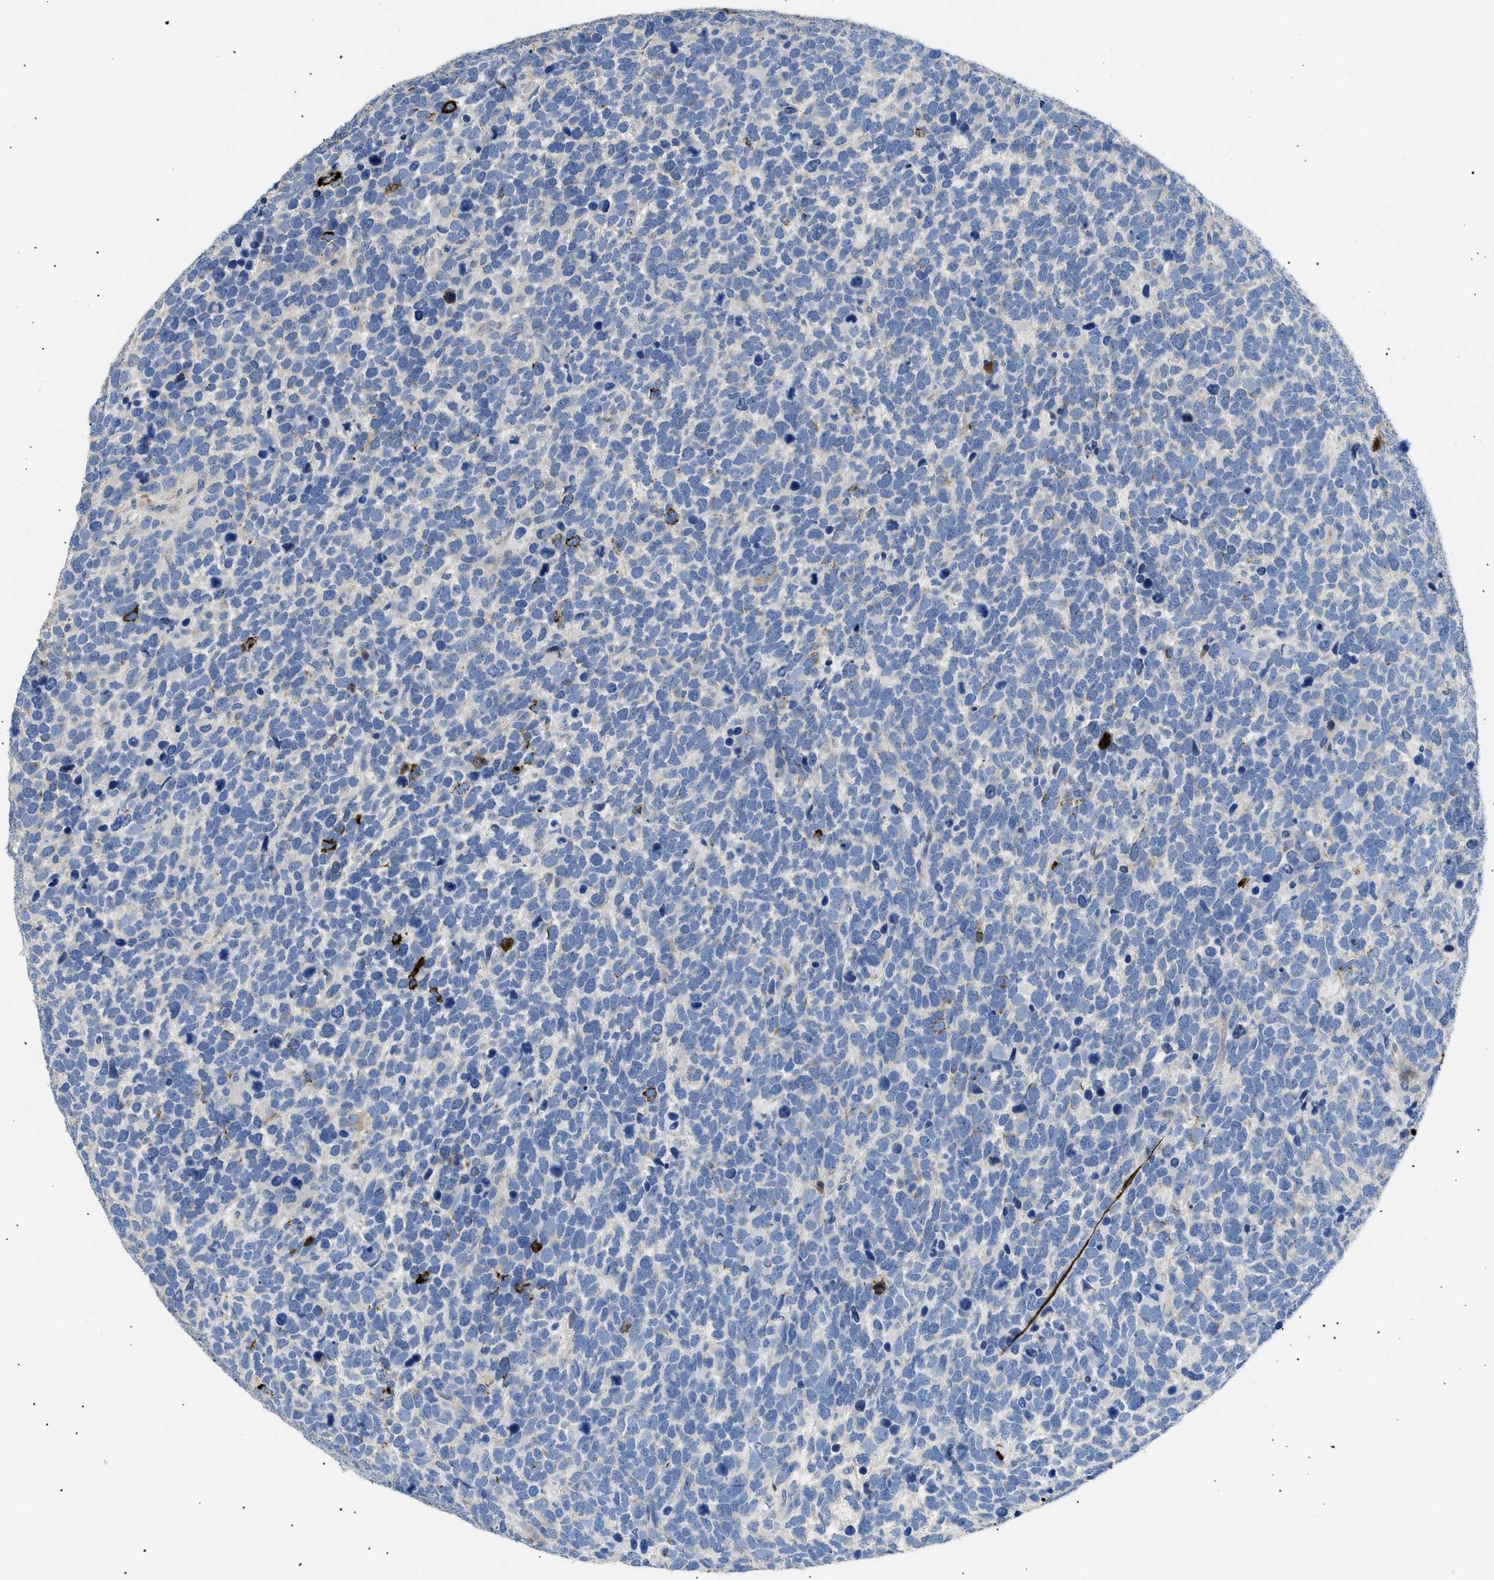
{"staining": {"intensity": "negative", "quantity": "none", "location": "none"}, "tissue": "urothelial cancer", "cell_type": "Tumor cells", "image_type": "cancer", "snomed": [{"axis": "morphology", "description": "Urothelial carcinoma, High grade"}, {"axis": "topography", "description": "Urinary bladder"}], "caption": "The IHC photomicrograph has no significant positivity in tumor cells of urothelial cancer tissue. The staining was performed using DAB (3,3'-diaminobenzidine) to visualize the protein expression in brown, while the nuclei were stained in blue with hematoxylin (Magnification: 20x).", "gene": "ICA1", "patient": {"sex": "female", "age": 82}}